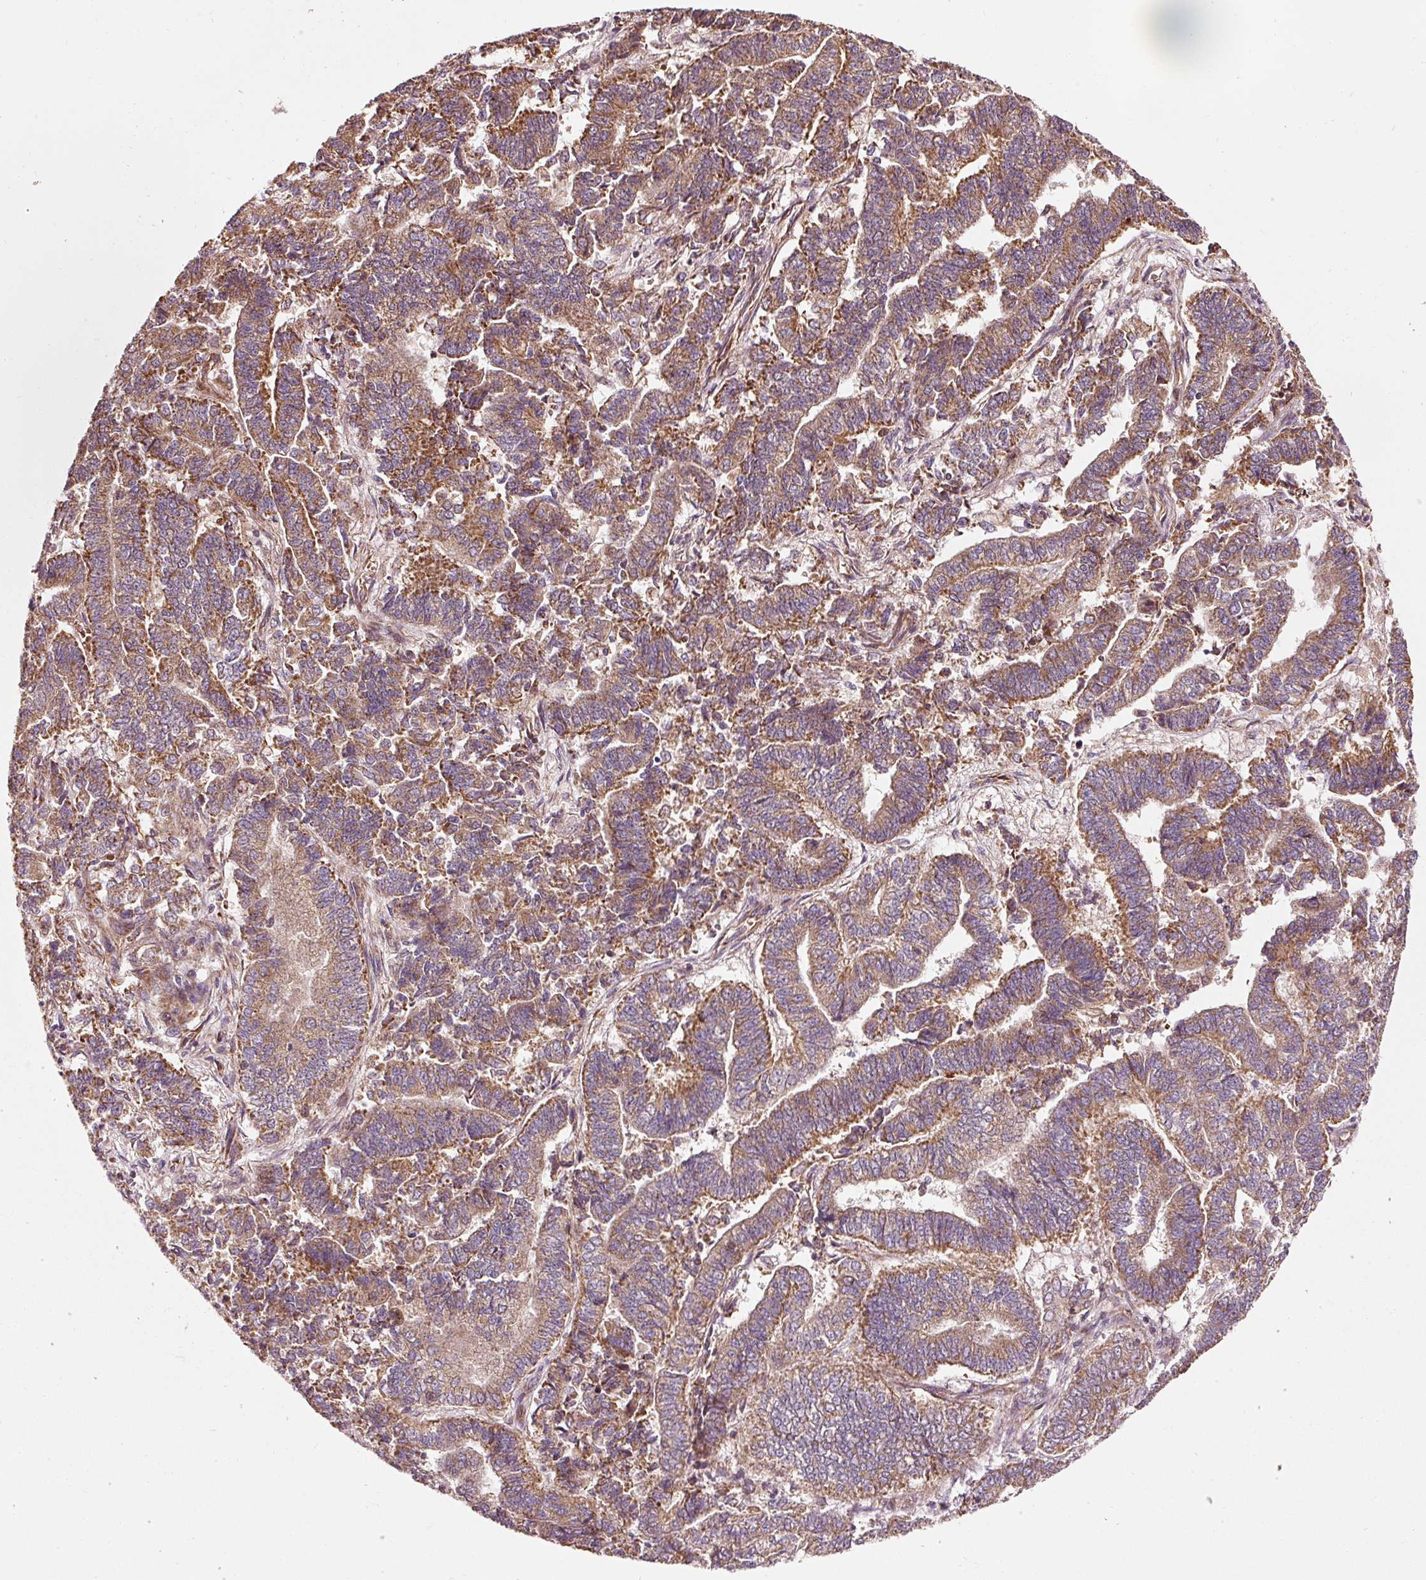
{"staining": {"intensity": "moderate", "quantity": ">75%", "location": "cytoplasmic/membranous"}, "tissue": "endometrial cancer", "cell_type": "Tumor cells", "image_type": "cancer", "snomed": [{"axis": "morphology", "description": "Adenocarcinoma, NOS"}, {"axis": "topography", "description": "Endometrium"}], "caption": "Immunohistochemistry (DAB) staining of human adenocarcinoma (endometrial) shows moderate cytoplasmic/membranous protein expression in approximately >75% of tumor cells. (DAB = brown stain, brightfield microscopy at high magnification).", "gene": "ISCU", "patient": {"sex": "female", "age": 72}}